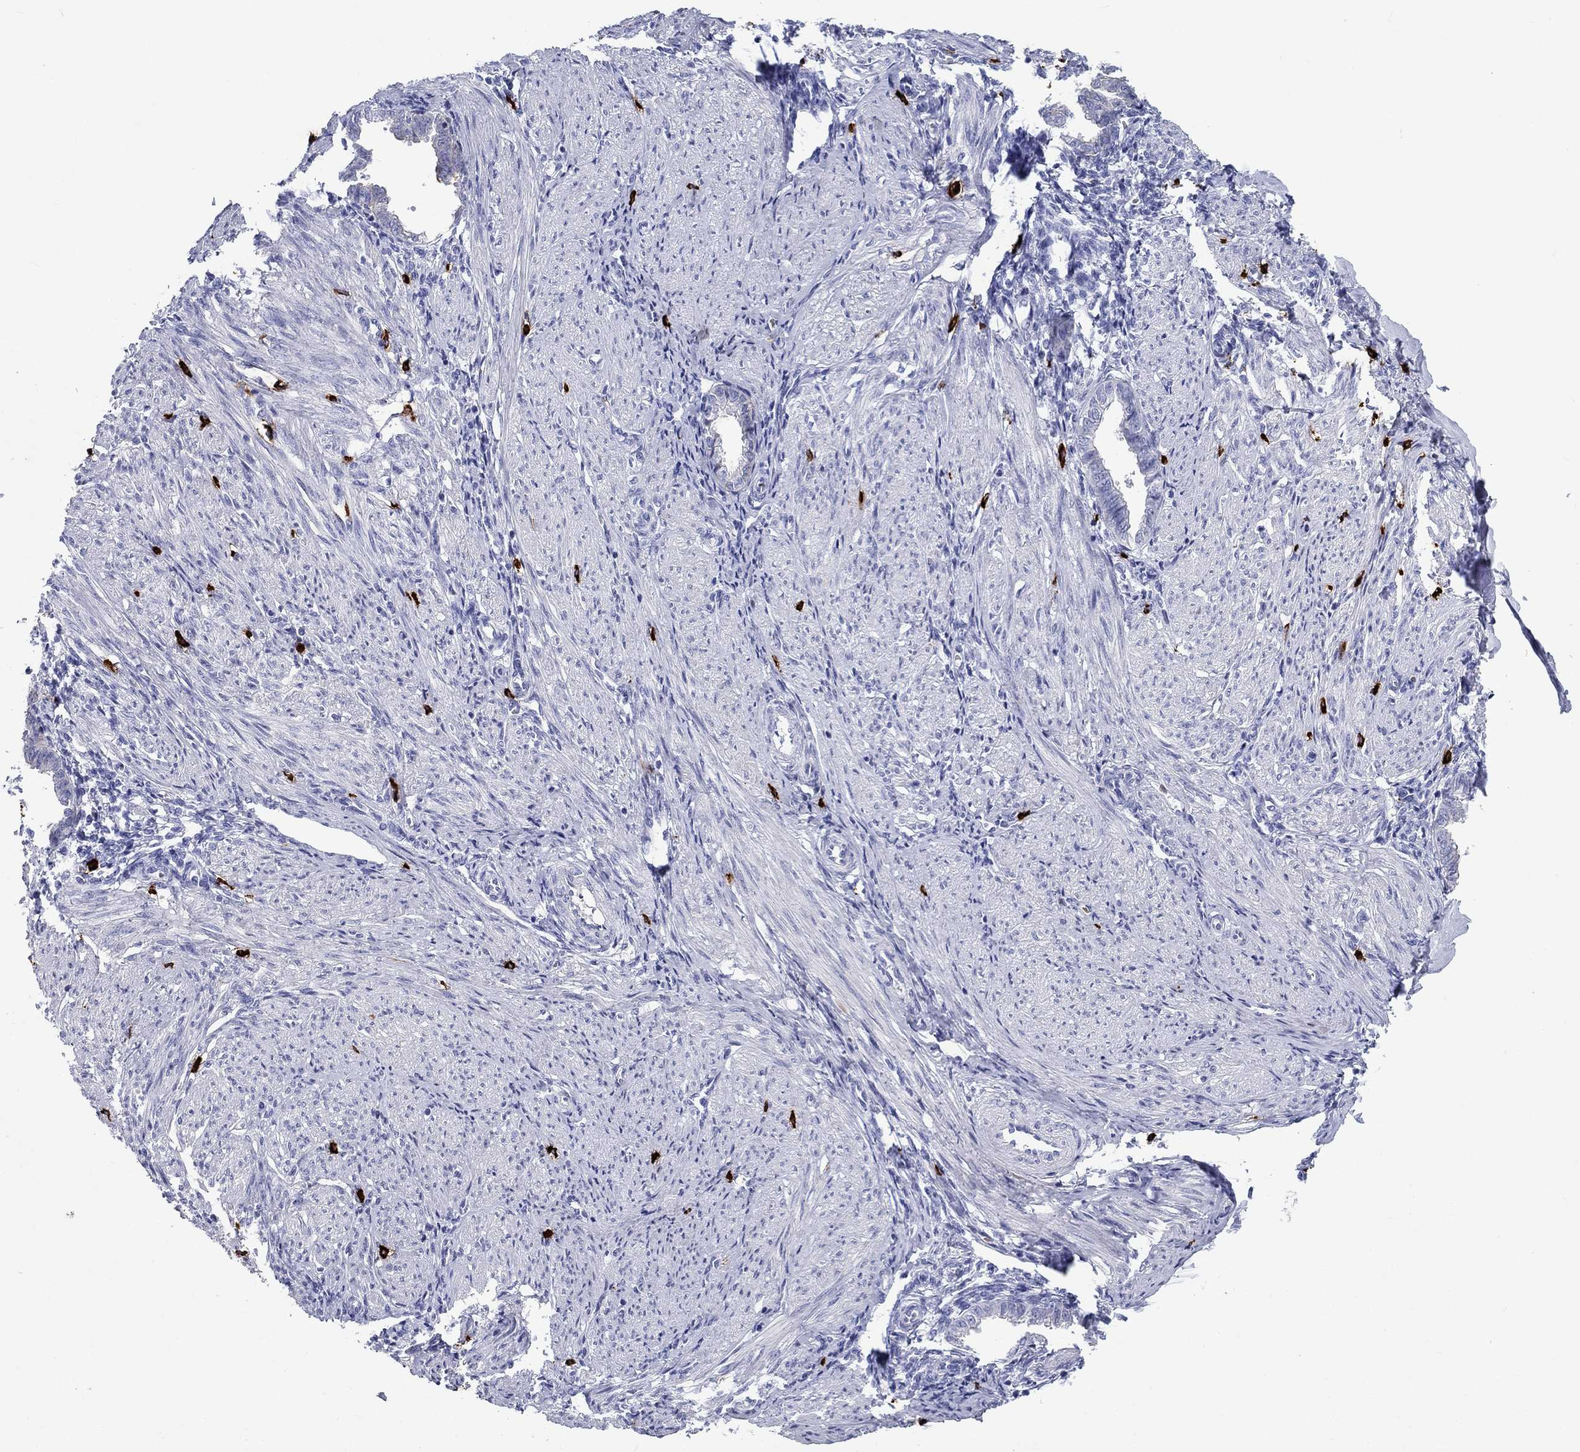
{"staining": {"intensity": "negative", "quantity": "none", "location": "none"}, "tissue": "endometrium", "cell_type": "Cells in endometrial stroma", "image_type": "normal", "snomed": [{"axis": "morphology", "description": "Normal tissue, NOS"}, {"axis": "topography", "description": "Endometrium"}], "caption": "Normal endometrium was stained to show a protein in brown. There is no significant positivity in cells in endometrial stroma. (Brightfield microscopy of DAB (3,3'-diaminobenzidine) immunohistochemistry (IHC) at high magnification).", "gene": "CD40LG", "patient": {"sex": "female", "age": 37}}